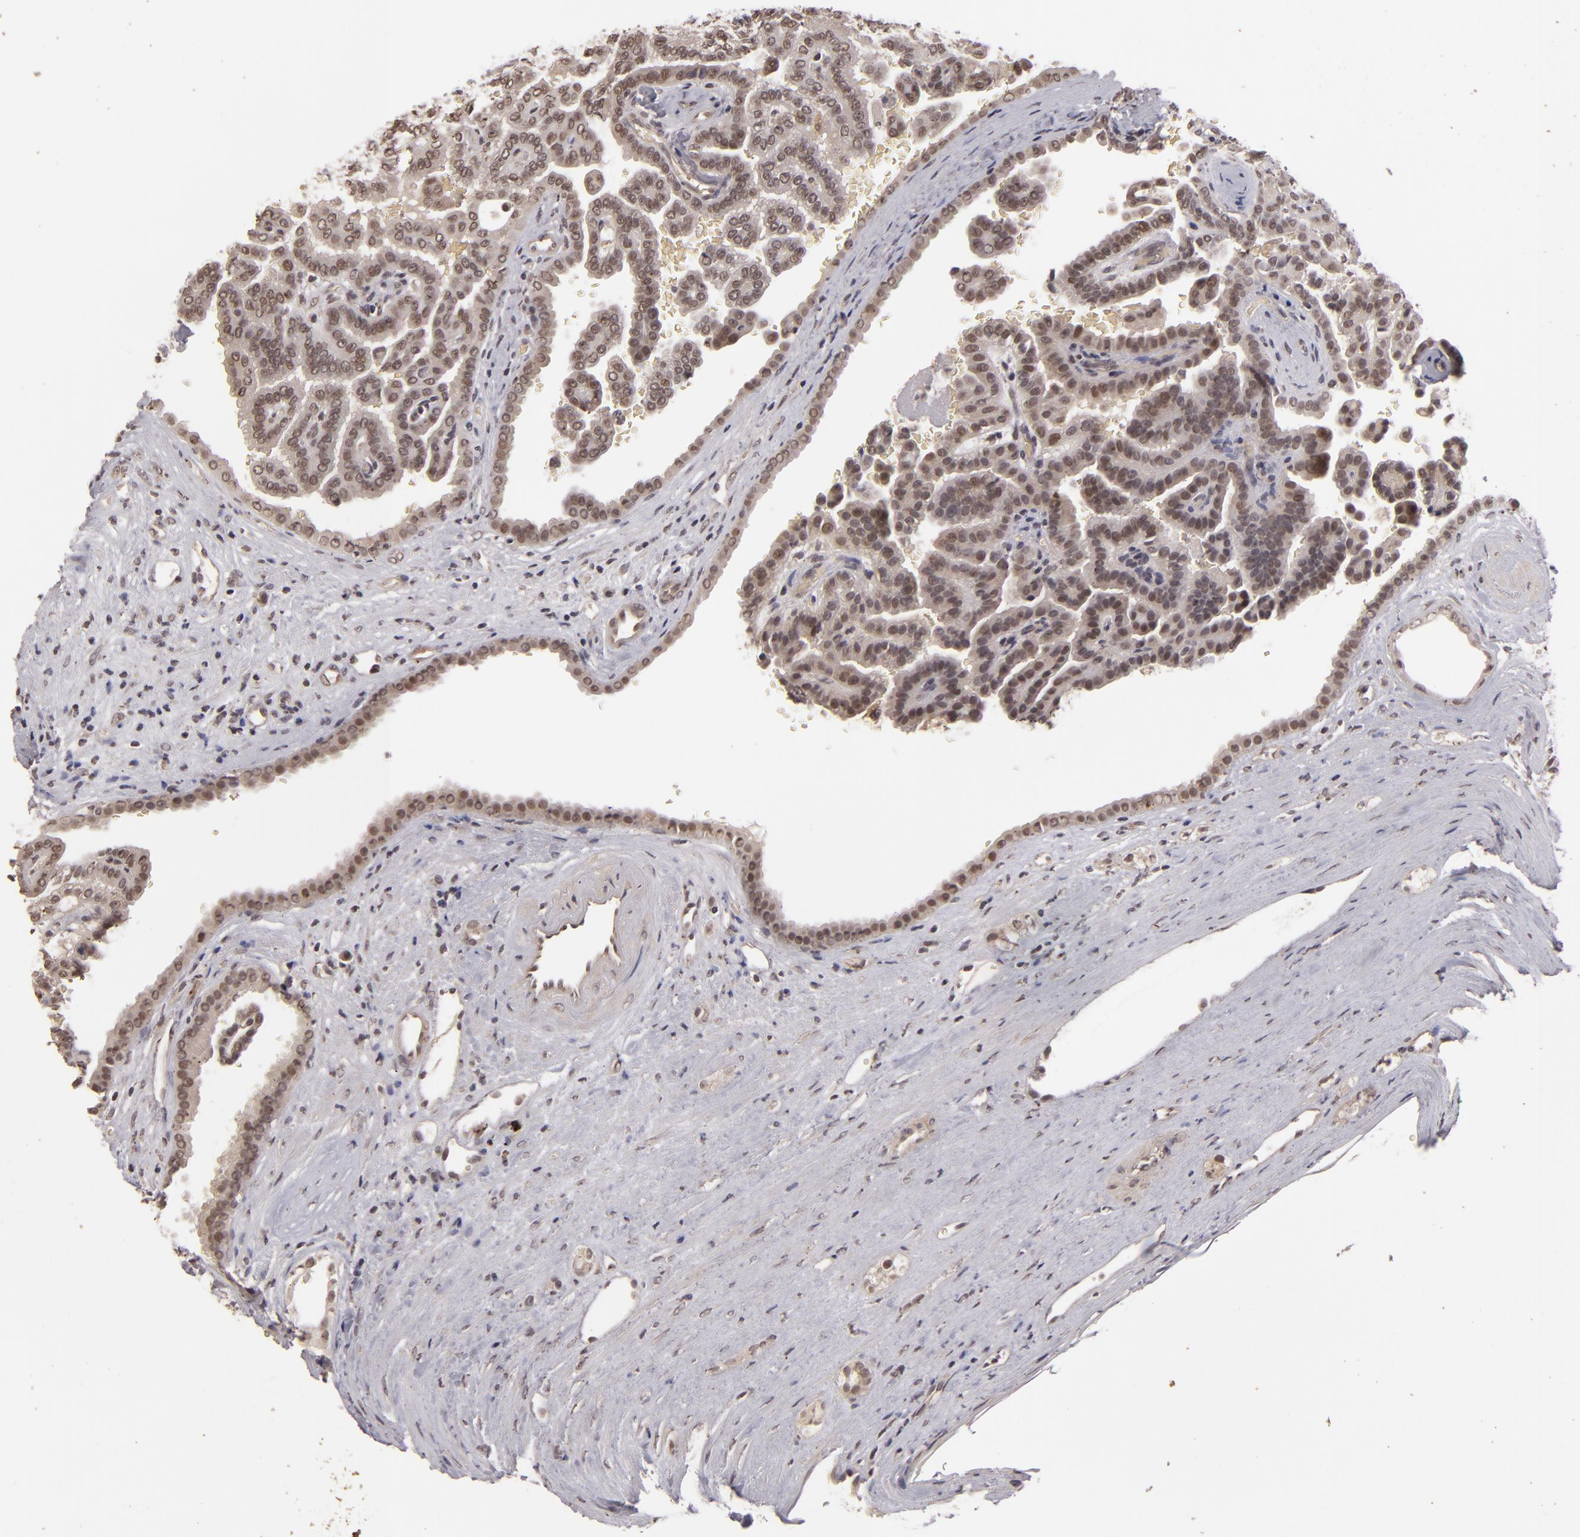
{"staining": {"intensity": "weak", "quantity": "25%-75%", "location": "cytoplasmic/membranous"}, "tissue": "renal cancer", "cell_type": "Tumor cells", "image_type": "cancer", "snomed": [{"axis": "morphology", "description": "Adenocarcinoma, NOS"}, {"axis": "topography", "description": "Kidney"}], "caption": "An immunohistochemistry (IHC) micrograph of neoplastic tissue is shown. Protein staining in brown shows weak cytoplasmic/membranous positivity in renal cancer (adenocarcinoma) within tumor cells.", "gene": "DFFA", "patient": {"sex": "male", "age": 61}}